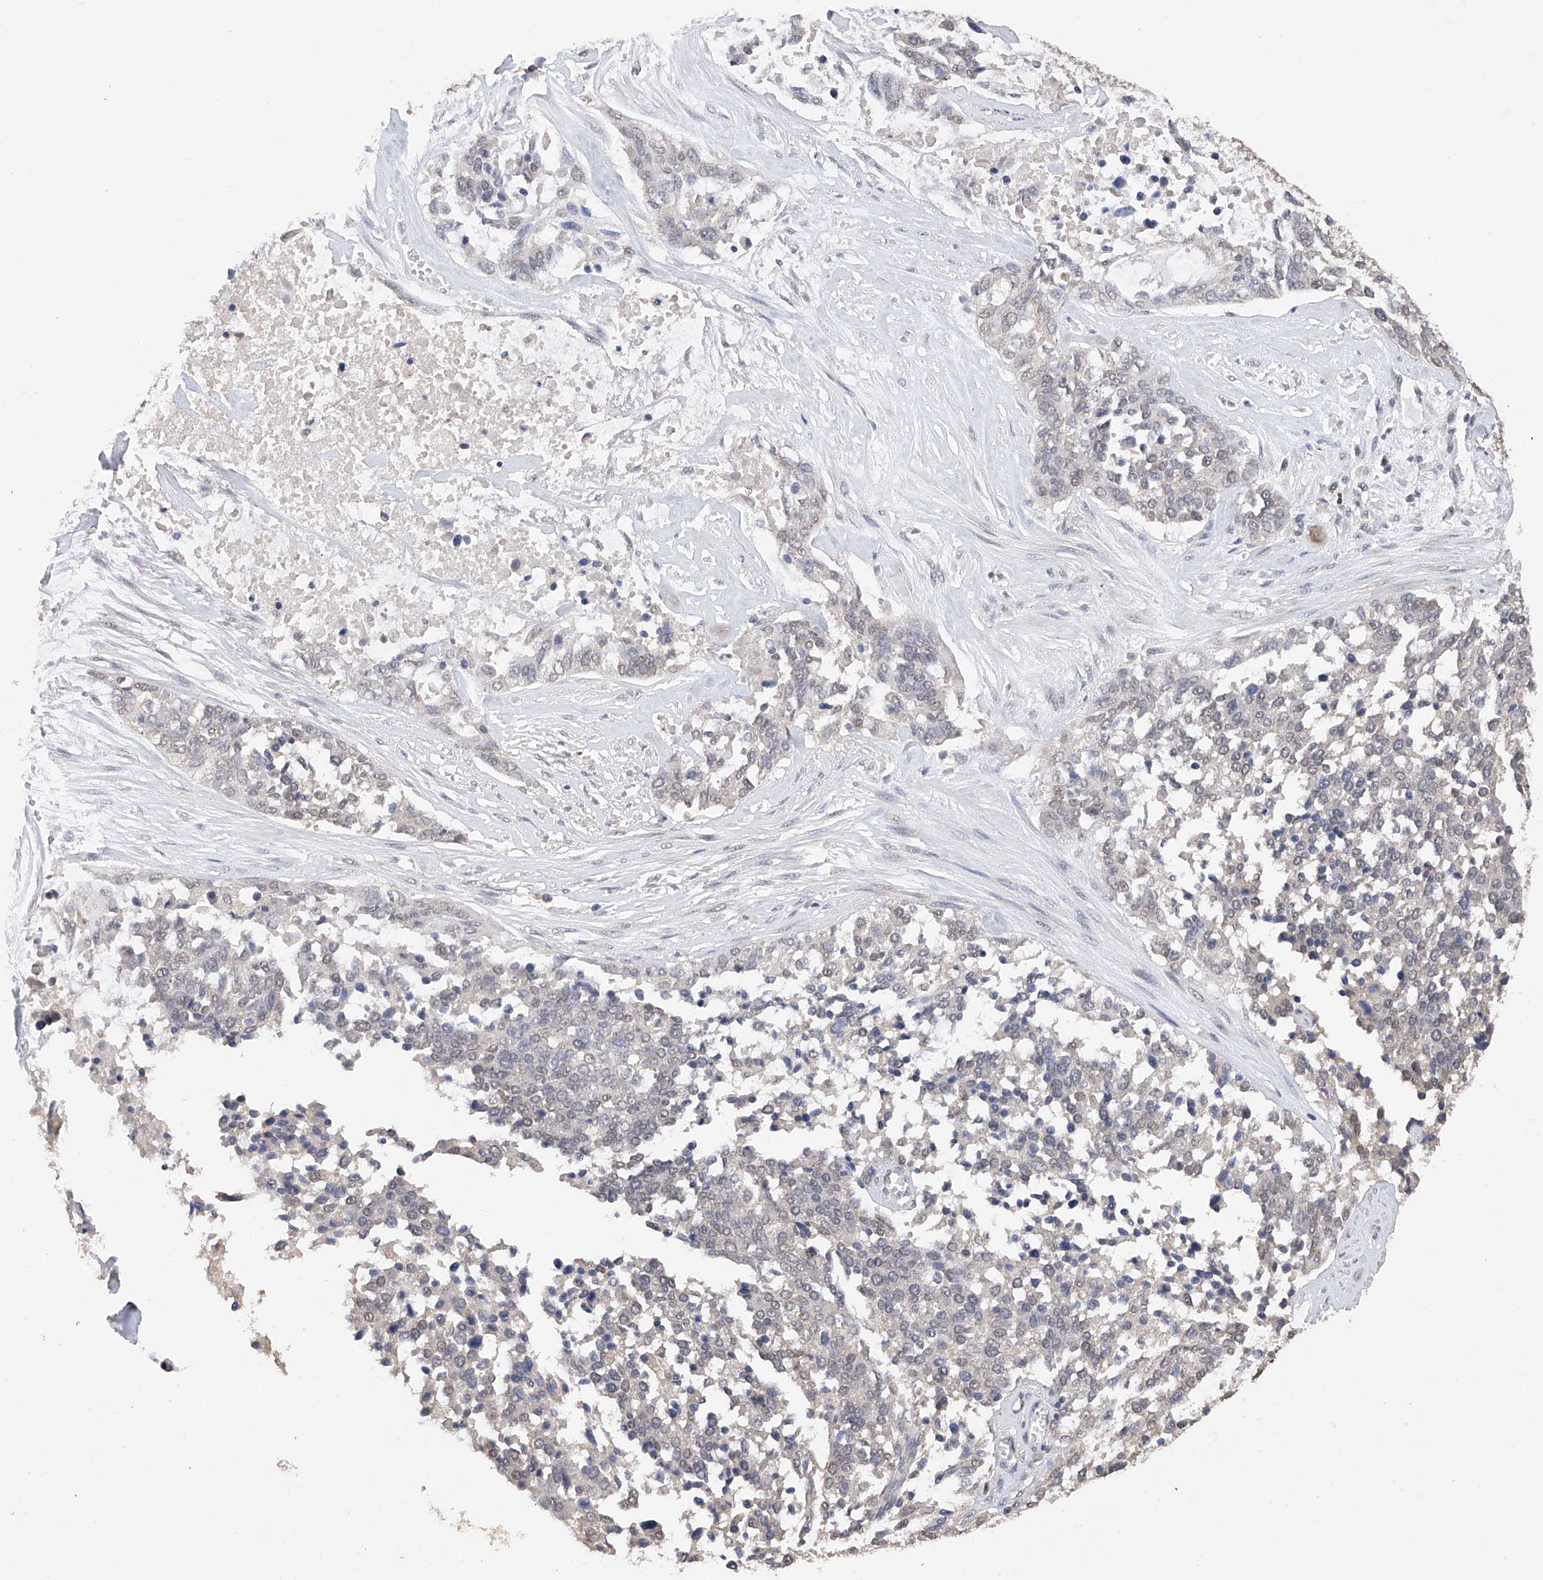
{"staining": {"intensity": "negative", "quantity": "none", "location": "none"}, "tissue": "ovarian cancer", "cell_type": "Tumor cells", "image_type": "cancer", "snomed": [{"axis": "morphology", "description": "Cystadenocarcinoma, serous, NOS"}, {"axis": "topography", "description": "Ovary"}], "caption": "This is an IHC photomicrograph of serous cystadenocarcinoma (ovarian). There is no expression in tumor cells.", "gene": "DMAP1", "patient": {"sex": "female", "age": 44}}